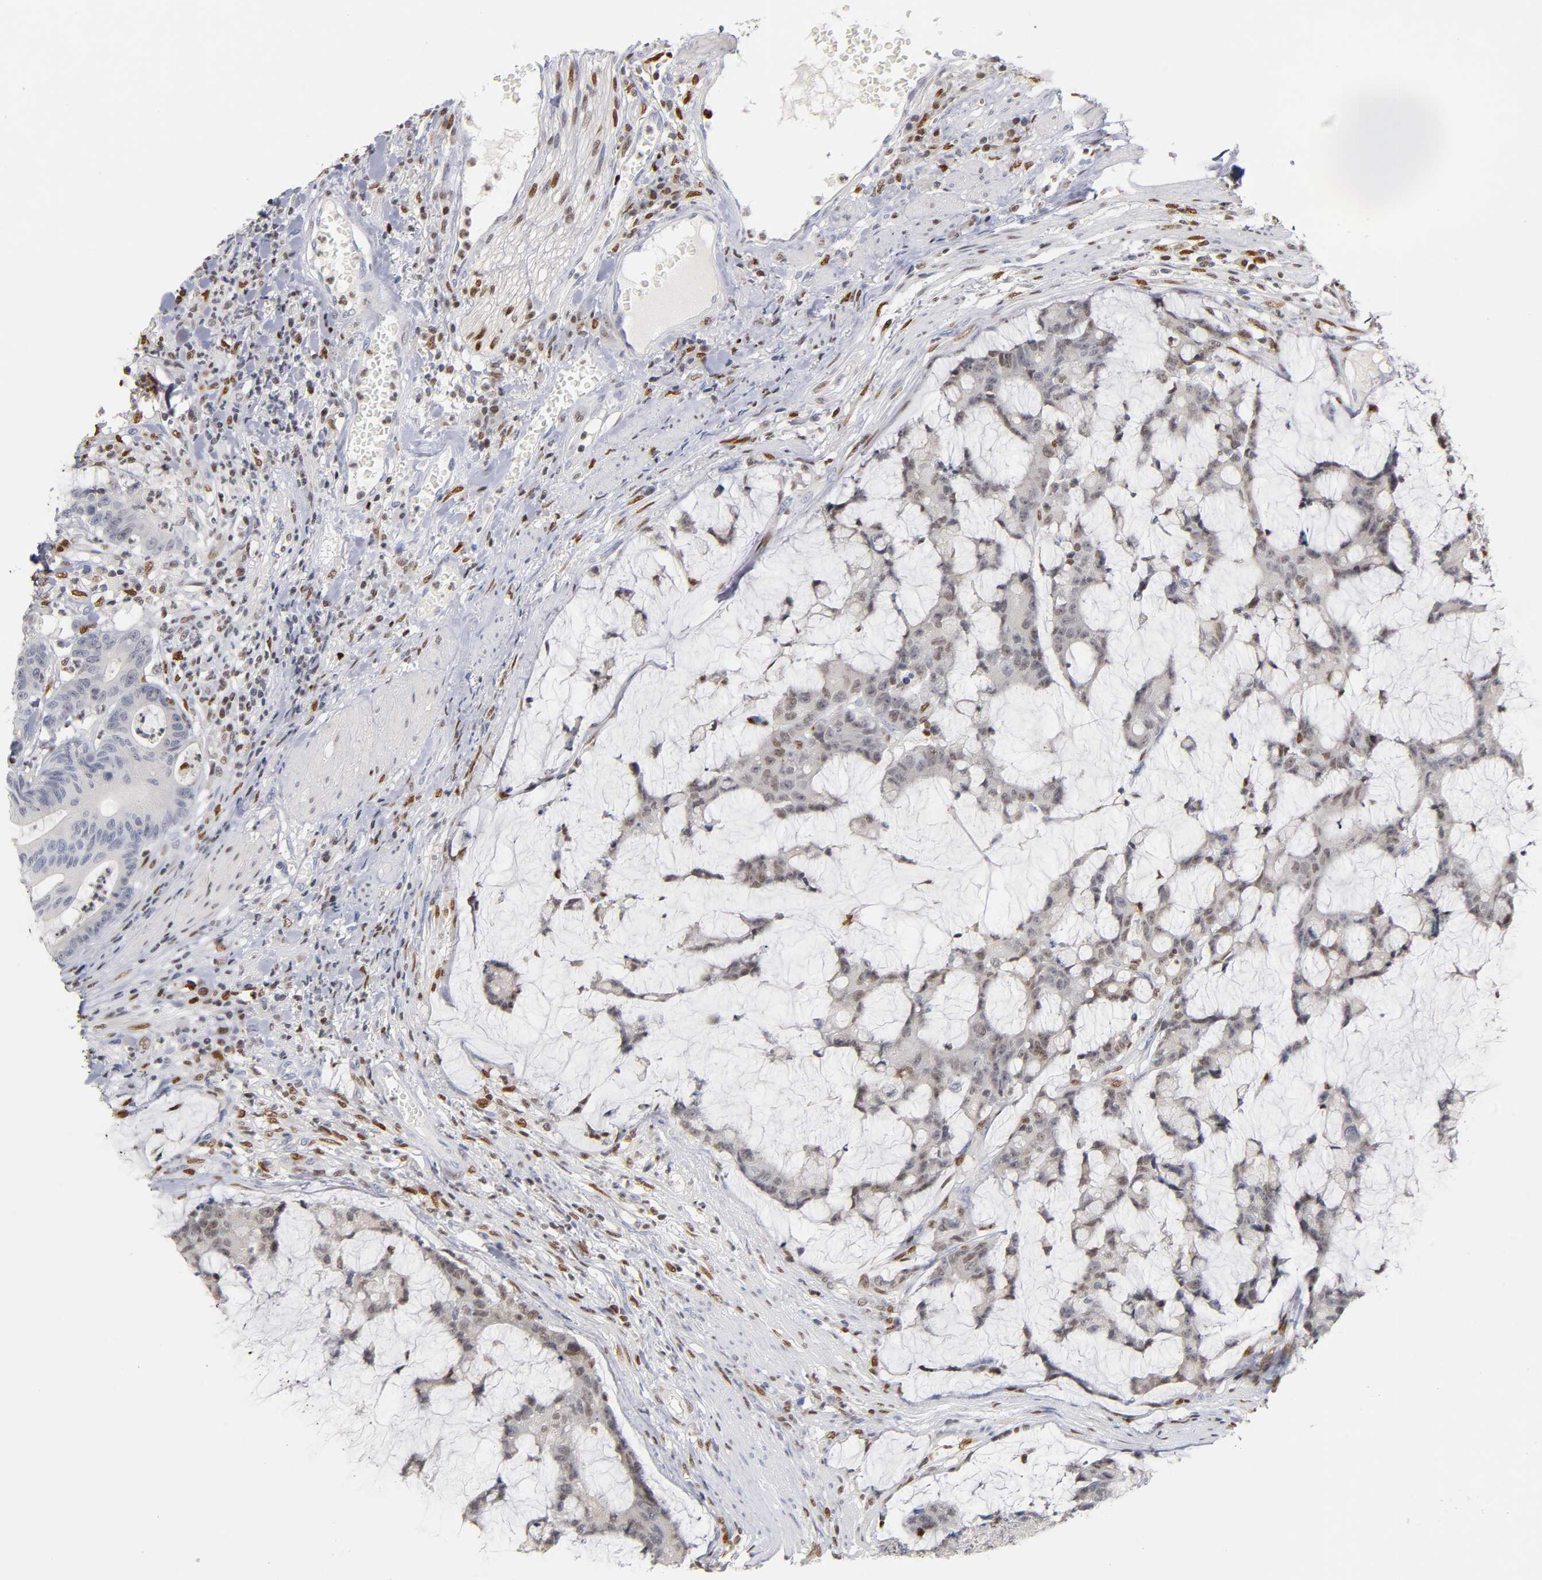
{"staining": {"intensity": "weak", "quantity": "25%-75%", "location": "nuclear"}, "tissue": "colorectal cancer", "cell_type": "Tumor cells", "image_type": "cancer", "snomed": [{"axis": "morphology", "description": "Adenocarcinoma, NOS"}, {"axis": "topography", "description": "Colon"}], "caption": "Tumor cells reveal low levels of weak nuclear expression in about 25%-75% of cells in adenocarcinoma (colorectal).", "gene": "RUNX1", "patient": {"sex": "female", "age": 84}}